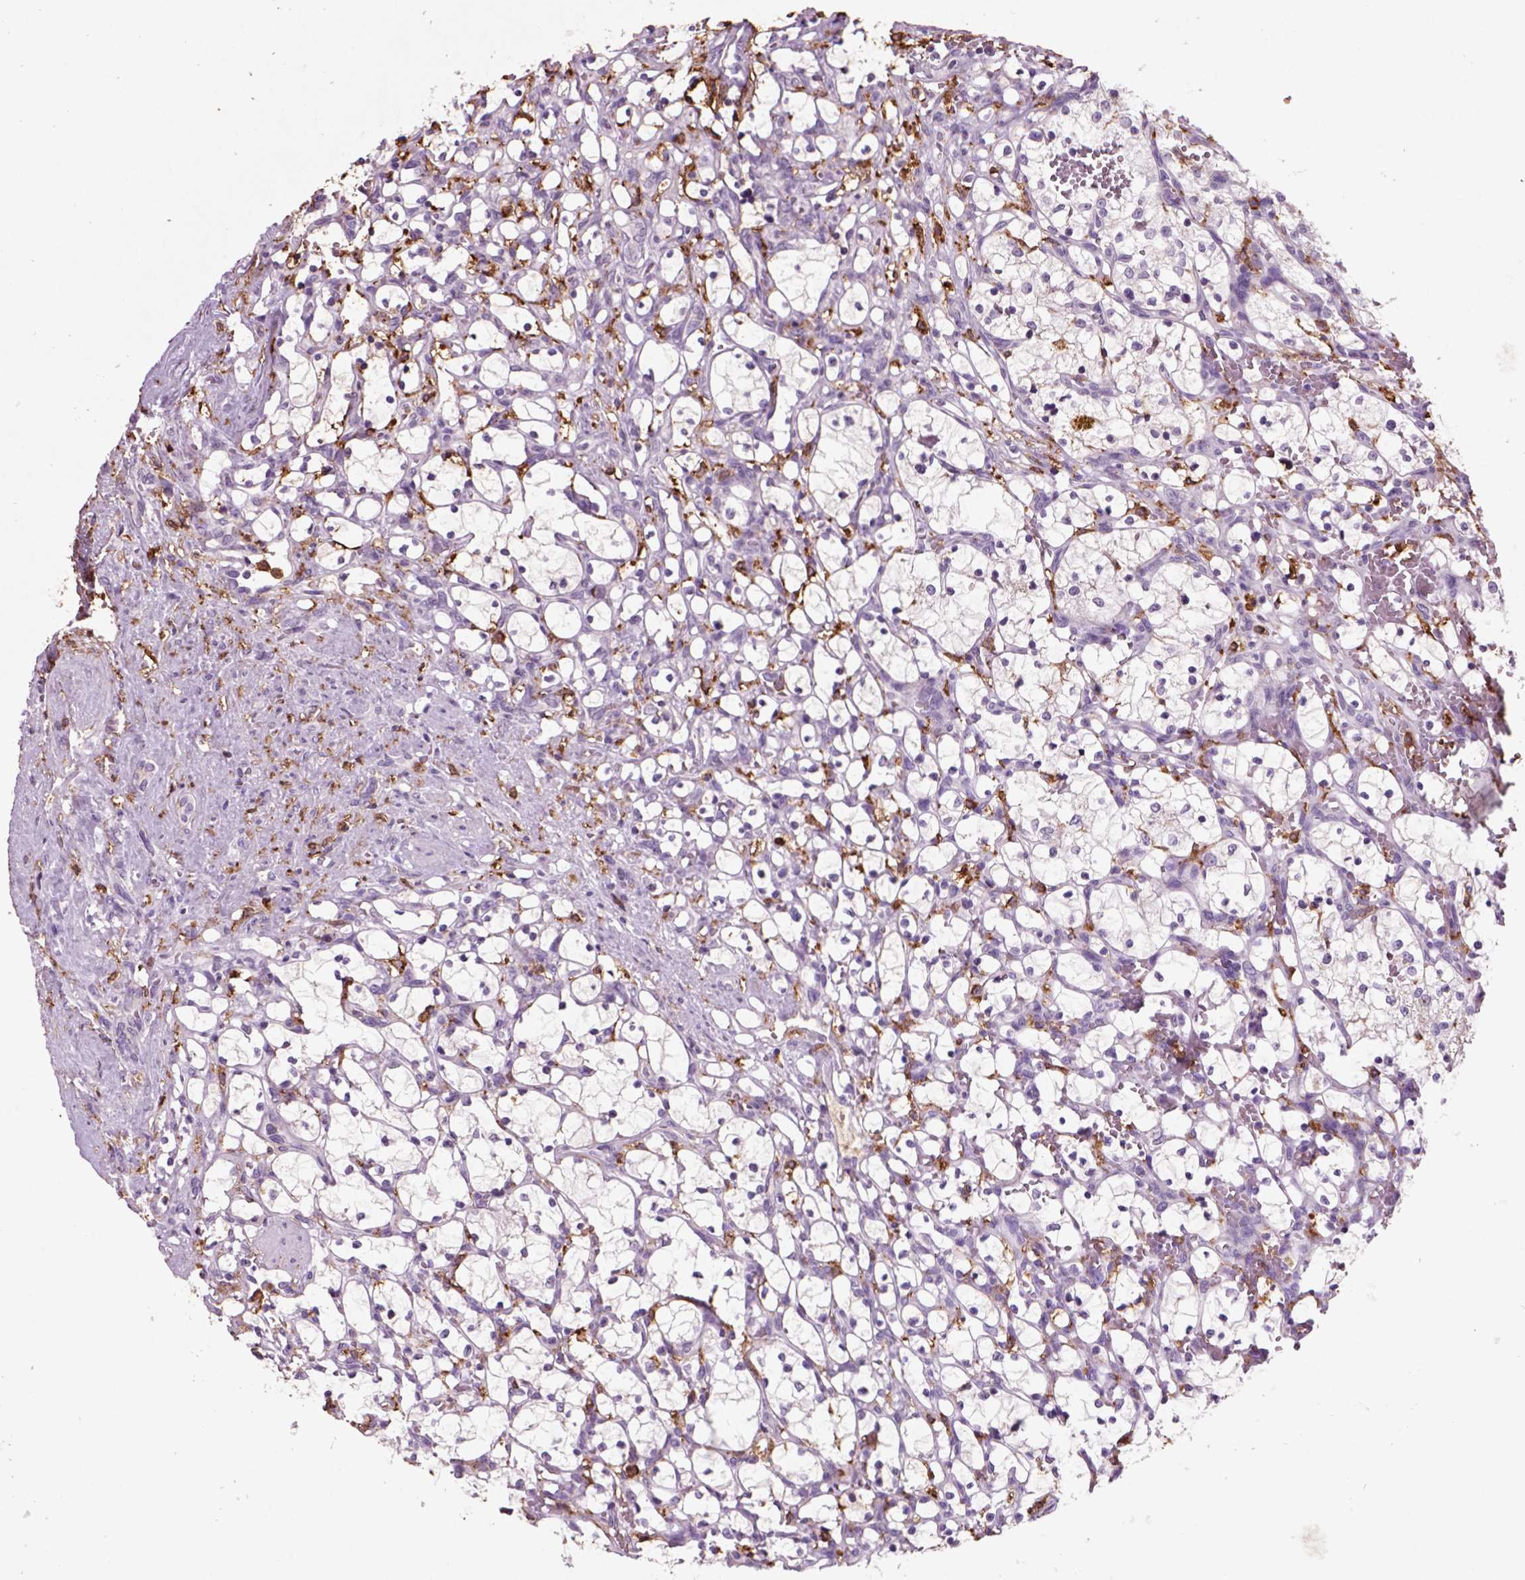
{"staining": {"intensity": "negative", "quantity": "none", "location": "none"}, "tissue": "renal cancer", "cell_type": "Tumor cells", "image_type": "cancer", "snomed": [{"axis": "morphology", "description": "Adenocarcinoma, NOS"}, {"axis": "topography", "description": "Kidney"}], "caption": "Immunohistochemistry of adenocarcinoma (renal) shows no positivity in tumor cells. (DAB (3,3'-diaminobenzidine) immunohistochemistry (IHC), high magnification).", "gene": "CD14", "patient": {"sex": "female", "age": 69}}